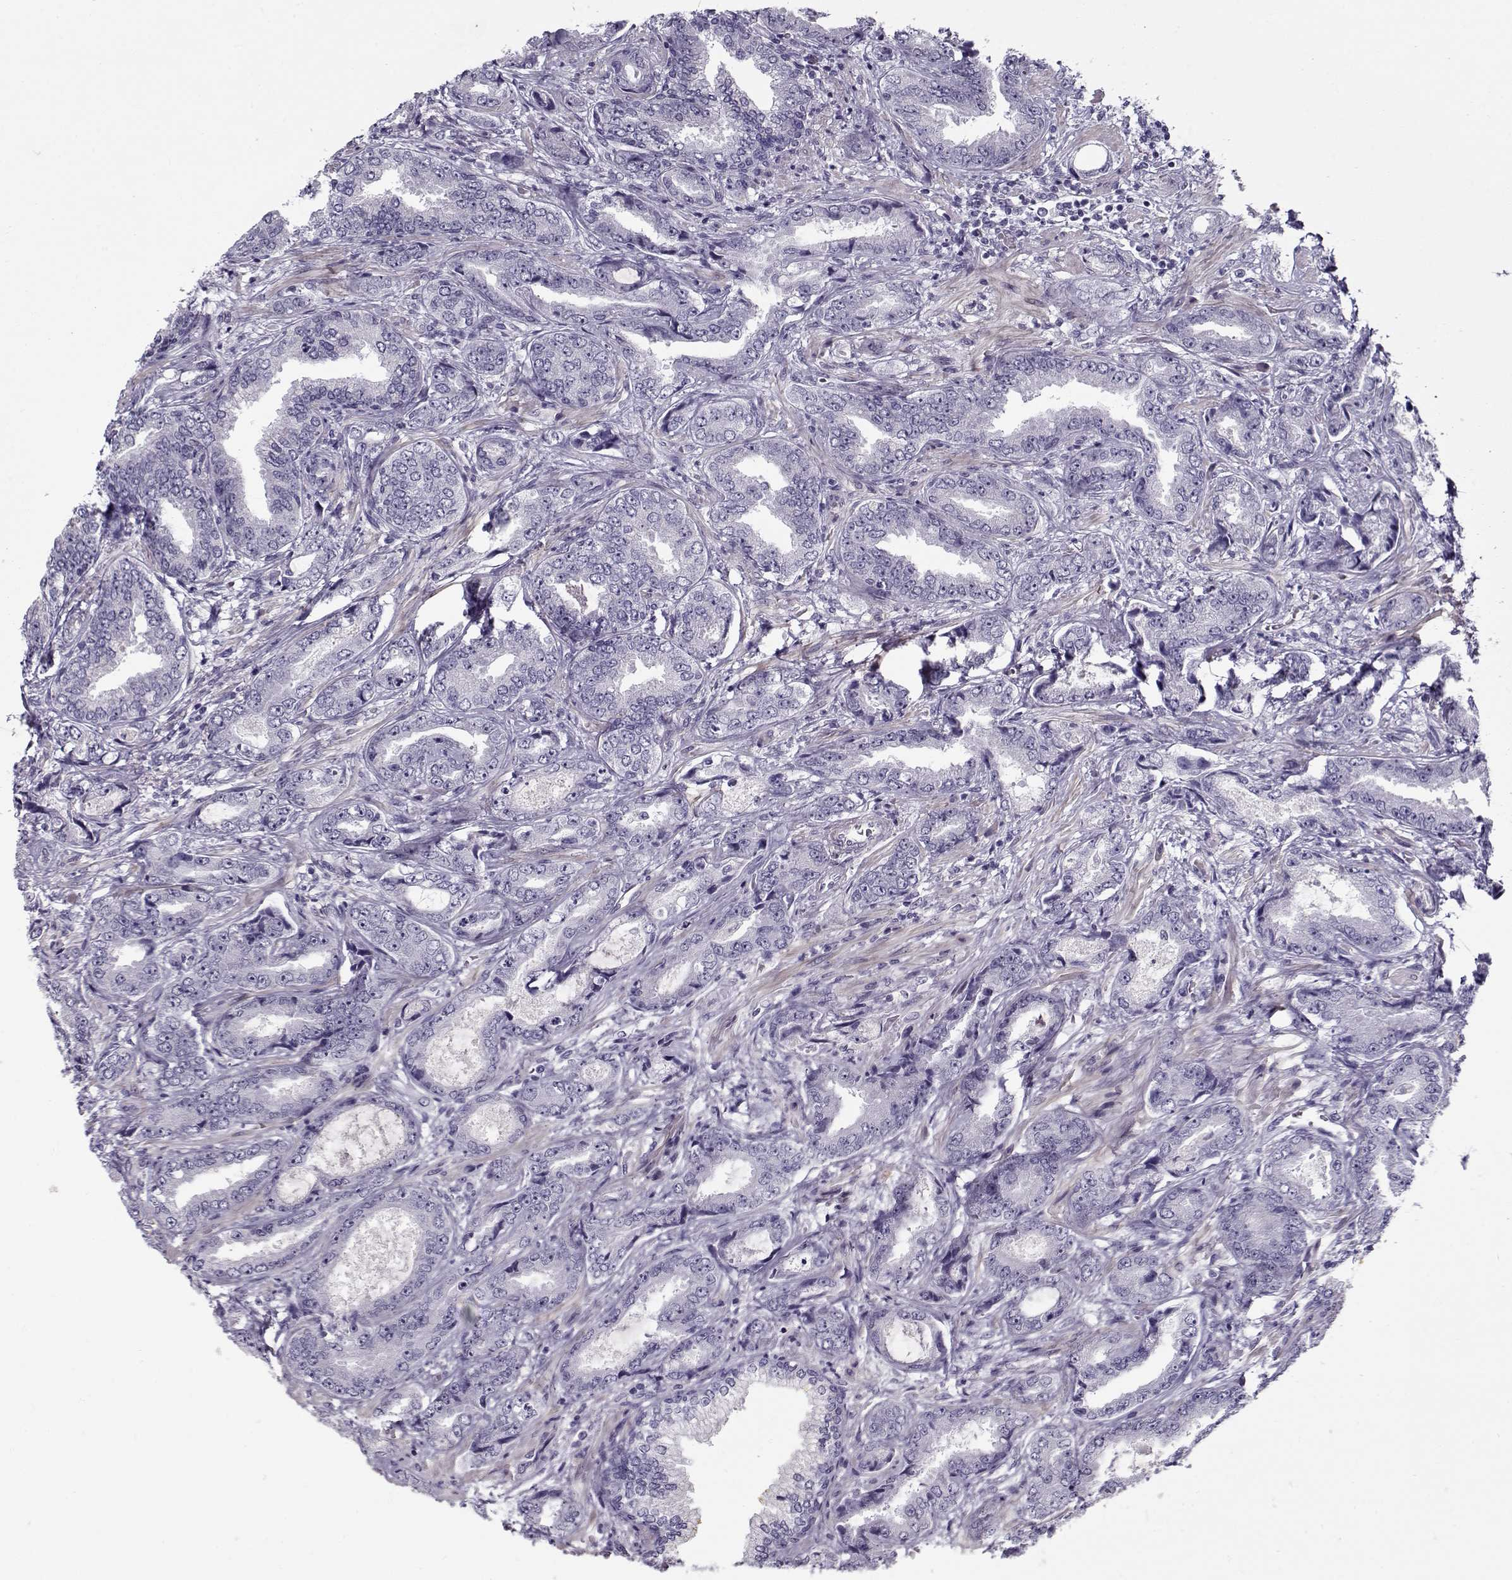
{"staining": {"intensity": "negative", "quantity": "none", "location": "none"}, "tissue": "prostate cancer", "cell_type": "Tumor cells", "image_type": "cancer", "snomed": [{"axis": "morphology", "description": "Adenocarcinoma, Low grade"}, {"axis": "topography", "description": "Prostate"}], "caption": "This is an immunohistochemistry histopathology image of prostate adenocarcinoma (low-grade). There is no staining in tumor cells.", "gene": "CIBAR1", "patient": {"sex": "male", "age": 68}}